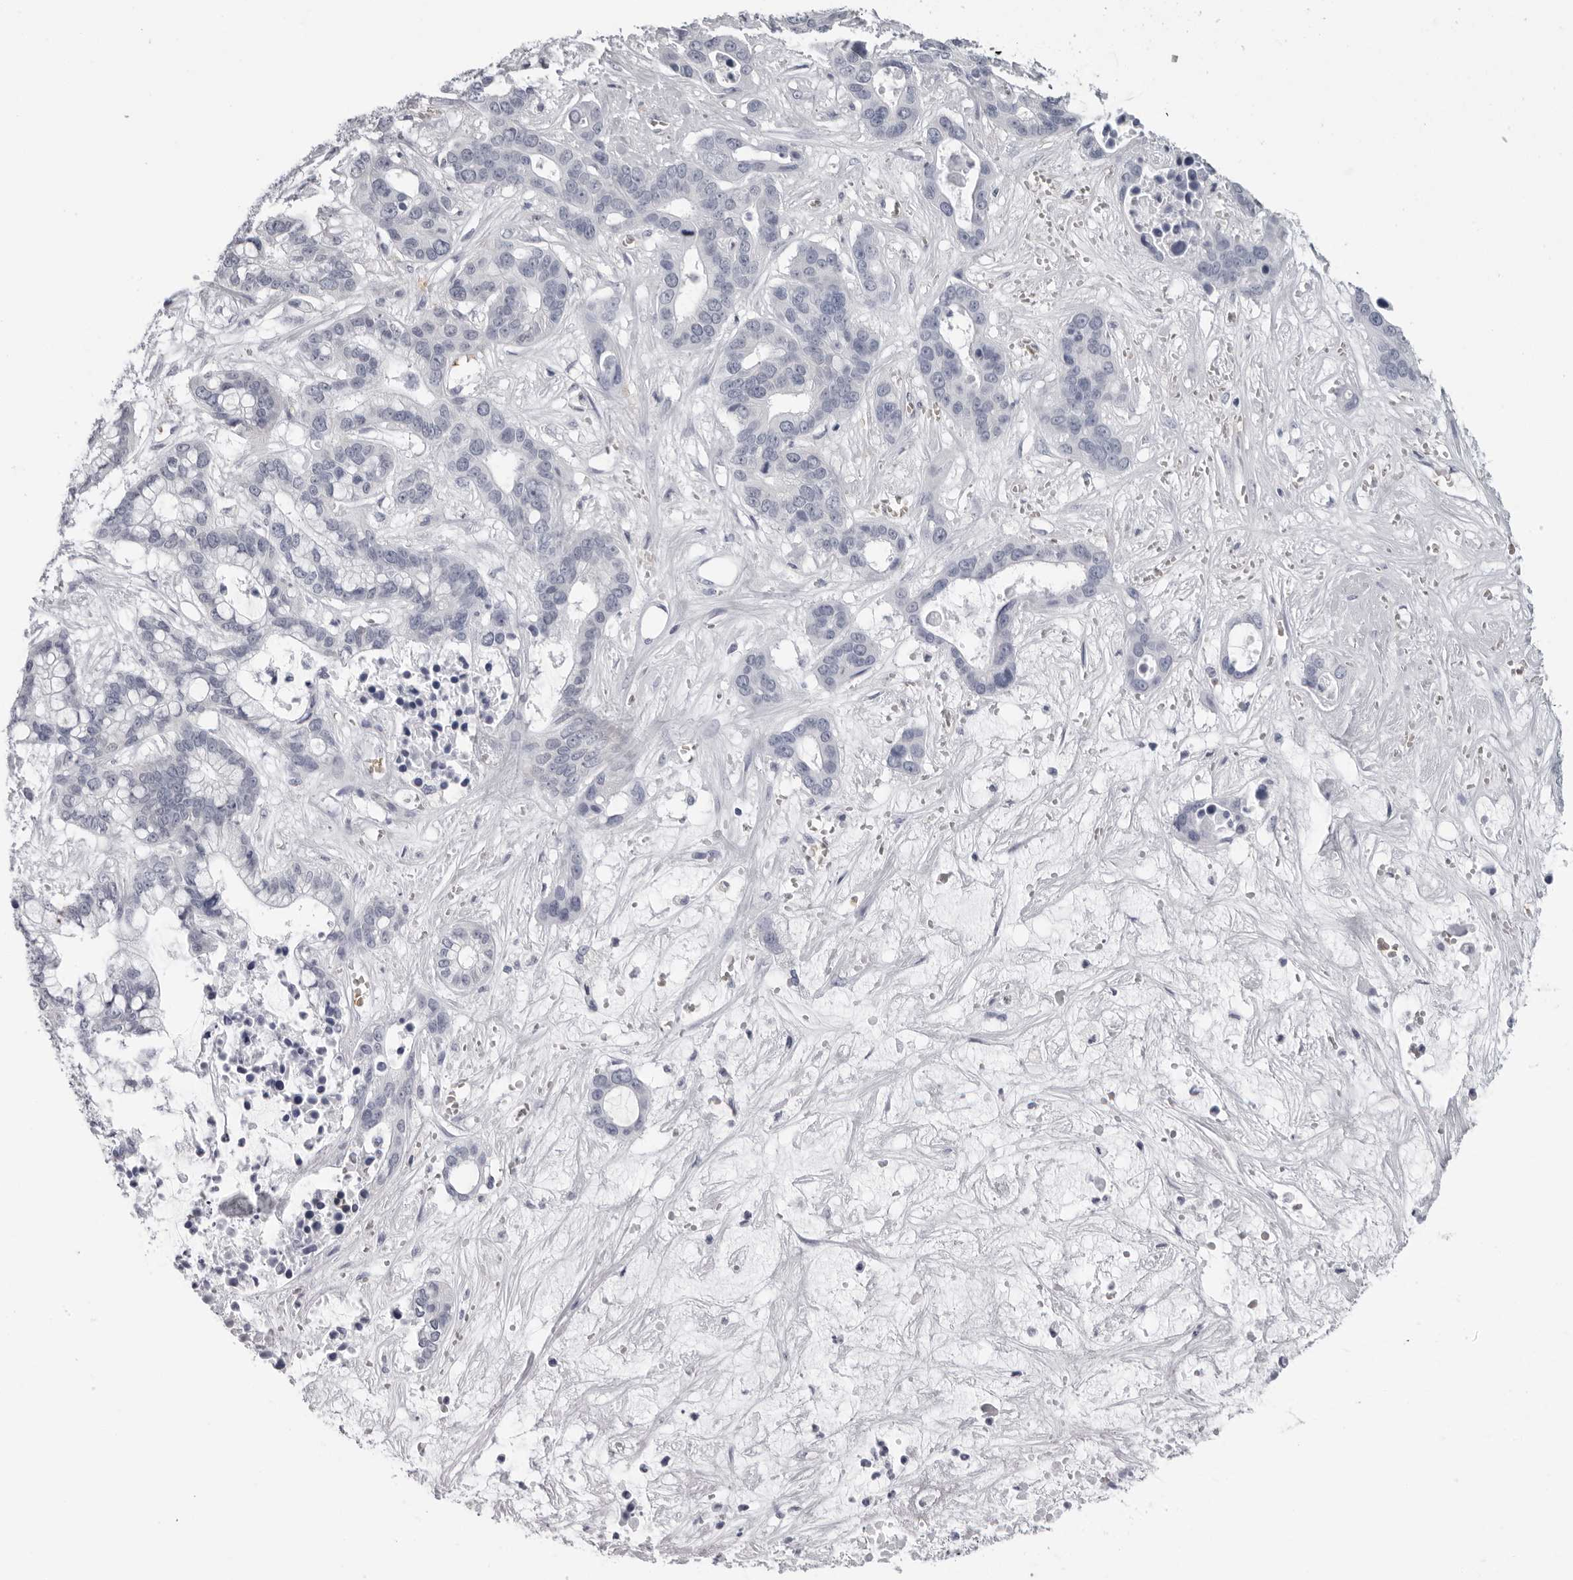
{"staining": {"intensity": "negative", "quantity": "none", "location": "none"}, "tissue": "liver cancer", "cell_type": "Tumor cells", "image_type": "cancer", "snomed": [{"axis": "morphology", "description": "Cholangiocarcinoma"}, {"axis": "topography", "description": "Liver"}], "caption": "Immunohistochemical staining of human cholangiocarcinoma (liver) shows no significant positivity in tumor cells.", "gene": "EPB41", "patient": {"sex": "female", "age": 65}}